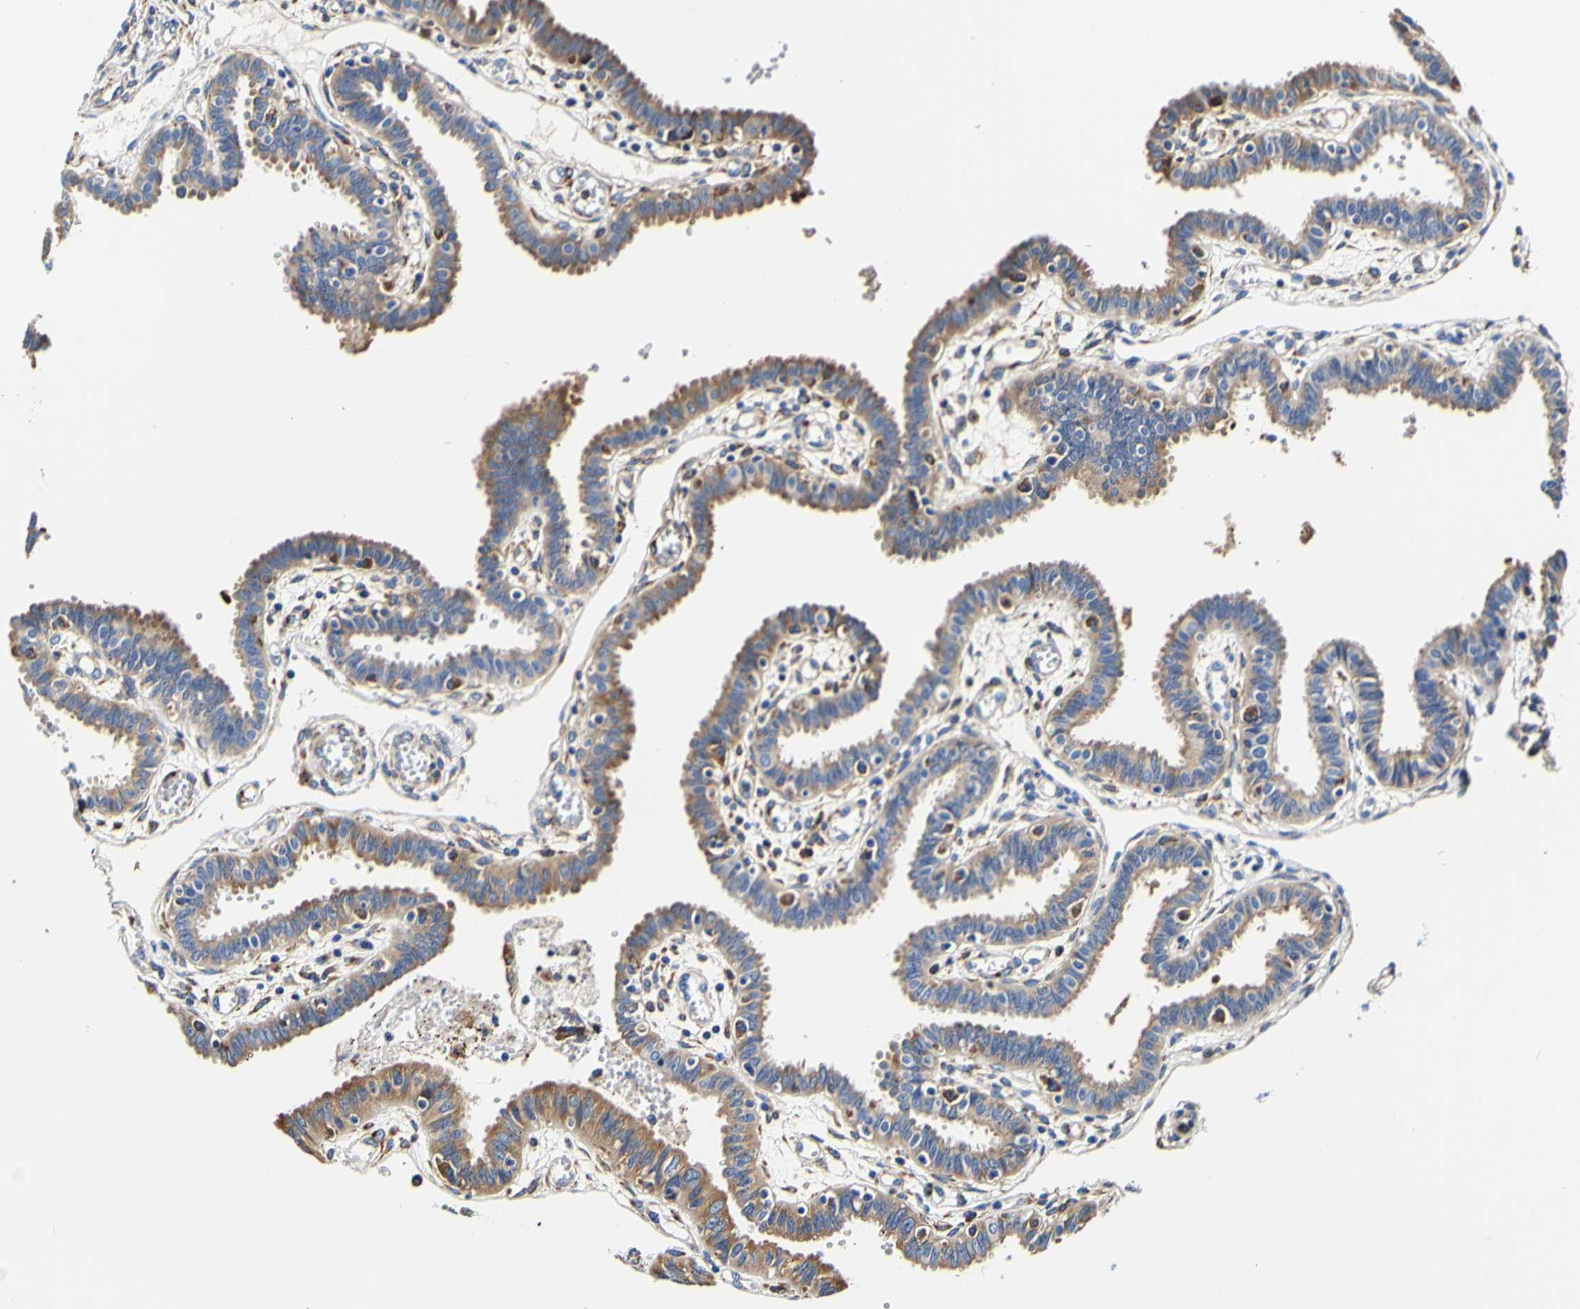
{"staining": {"intensity": "moderate", "quantity": ">75%", "location": "cytoplasmic/membranous"}, "tissue": "fallopian tube", "cell_type": "Glandular cells", "image_type": "normal", "snomed": [{"axis": "morphology", "description": "Normal tissue, NOS"}, {"axis": "topography", "description": "Fallopian tube"}], "caption": "This histopathology image reveals immunohistochemistry (IHC) staining of normal human fallopian tube, with medium moderate cytoplasmic/membranous expression in approximately >75% of glandular cells.", "gene": "P4HB", "patient": {"sex": "female", "age": 32}}